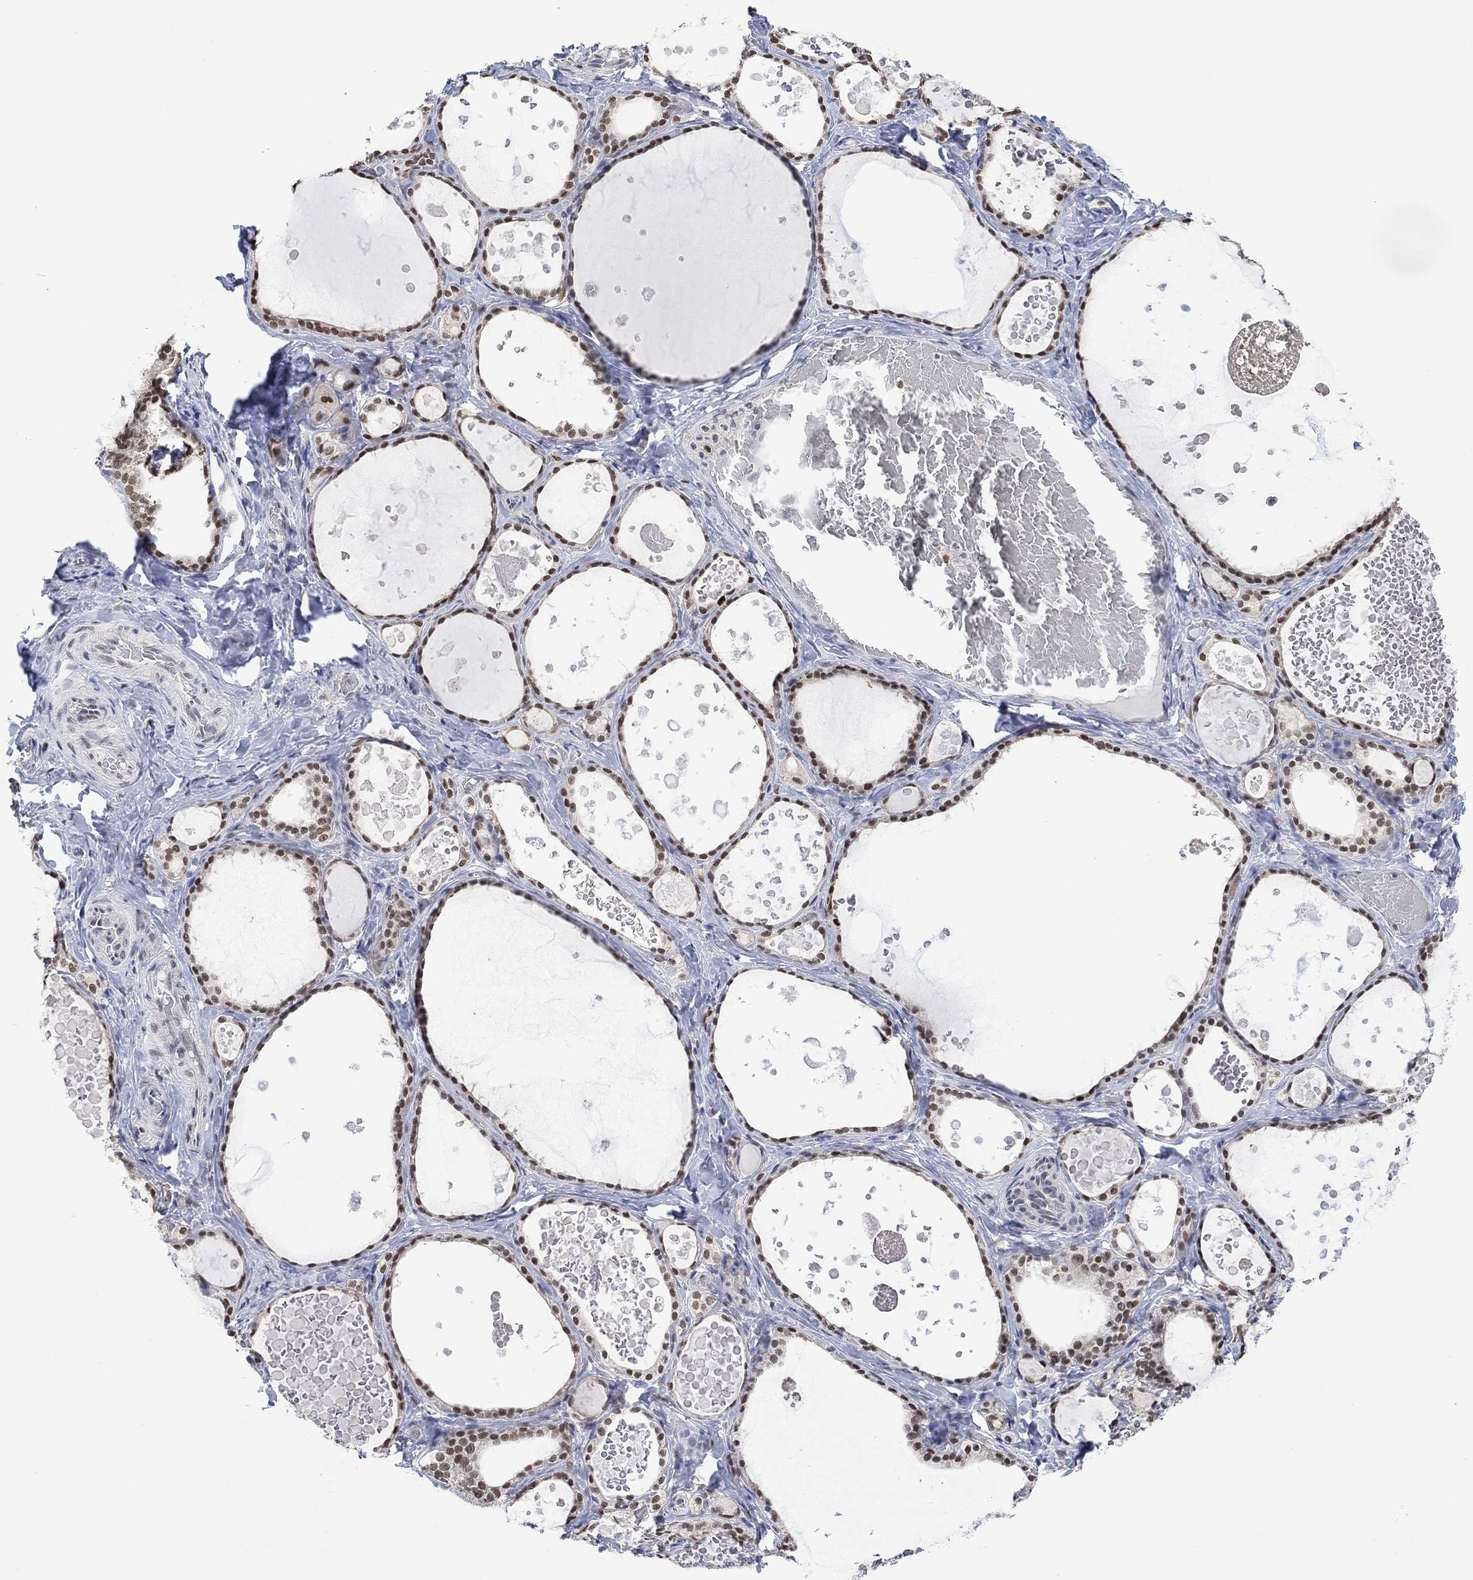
{"staining": {"intensity": "moderate", "quantity": "25%-75%", "location": "nuclear"}, "tissue": "thyroid gland", "cell_type": "Glandular cells", "image_type": "normal", "snomed": [{"axis": "morphology", "description": "Normal tissue, NOS"}, {"axis": "topography", "description": "Thyroid gland"}], "caption": "Immunohistochemical staining of benign human thyroid gland displays 25%-75% levels of moderate nuclear protein staining in about 25%-75% of glandular cells.", "gene": "RAD54L2", "patient": {"sex": "female", "age": 56}}